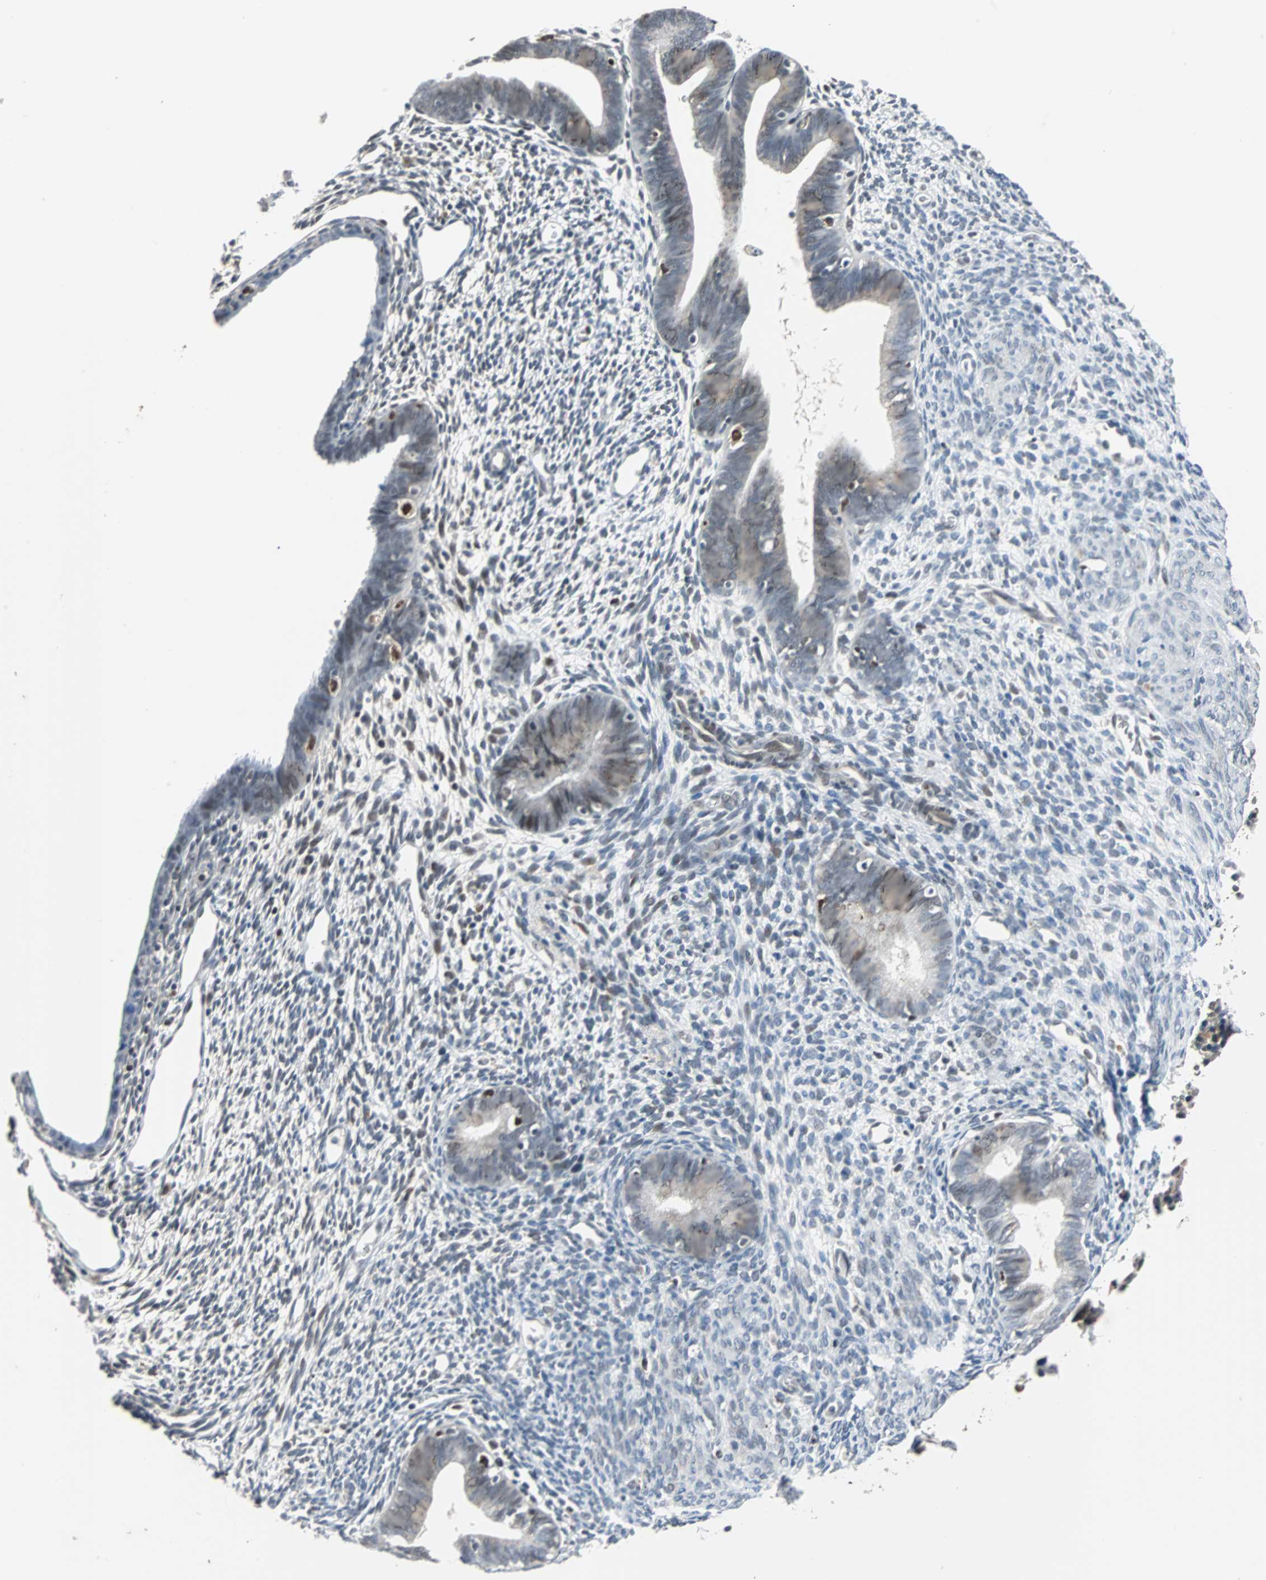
{"staining": {"intensity": "weak", "quantity": "25%-75%", "location": "nuclear"}, "tissue": "endometrium", "cell_type": "Cells in endometrial stroma", "image_type": "normal", "snomed": [{"axis": "morphology", "description": "Normal tissue, NOS"}, {"axis": "morphology", "description": "Atrophy, NOS"}, {"axis": "topography", "description": "Uterus"}, {"axis": "topography", "description": "Endometrium"}], "caption": "Protein analysis of normal endometrium displays weak nuclear positivity in approximately 25%-75% of cells in endometrial stroma. Immunohistochemistry stains the protein in brown and the nuclei are stained blue.", "gene": "HLX", "patient": {"sex": "female", "age": 68}}